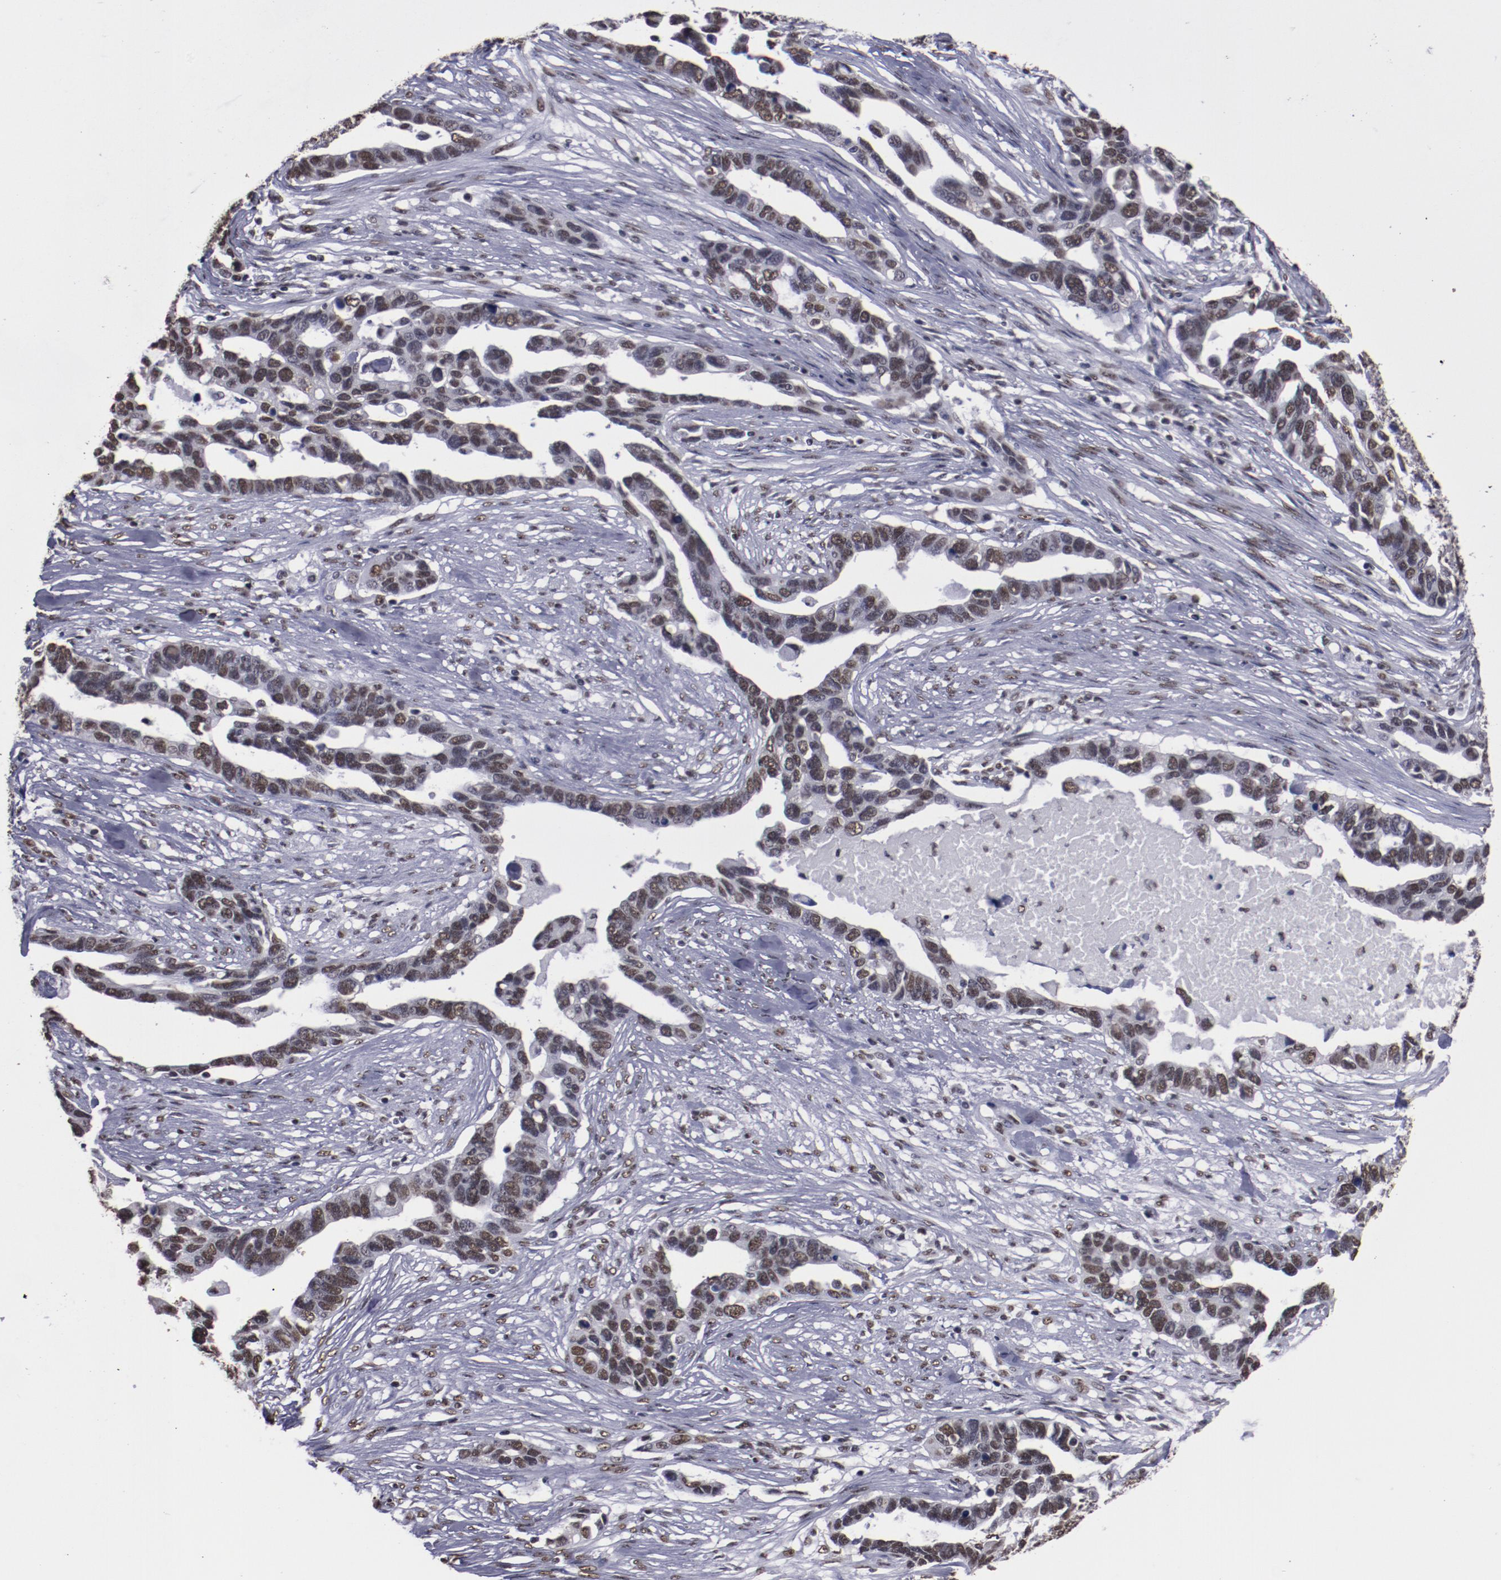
{"staining": {"intensity": "moderate", "quantity": ">75%", "location": "nuclear"}, "tissue": "ovarian cancer", "cell_type": "Tumor cells", "image_type": "cancer", "snomed": [{"axis": "morphology", "description": "Cystadenocarcinoma, serous, NOS"}, {"axis": "topography", "description": "Ovary"}], "caption": "Immunohistochemical staining of human serous cystadenocarcinoma (ovarian) exhibits medium levels of moderate nuclear positivity in approximately >75% of tumor cells.", "gene": "HNRNPA2B1", "patient": {"sex": "female", "age": 54}}